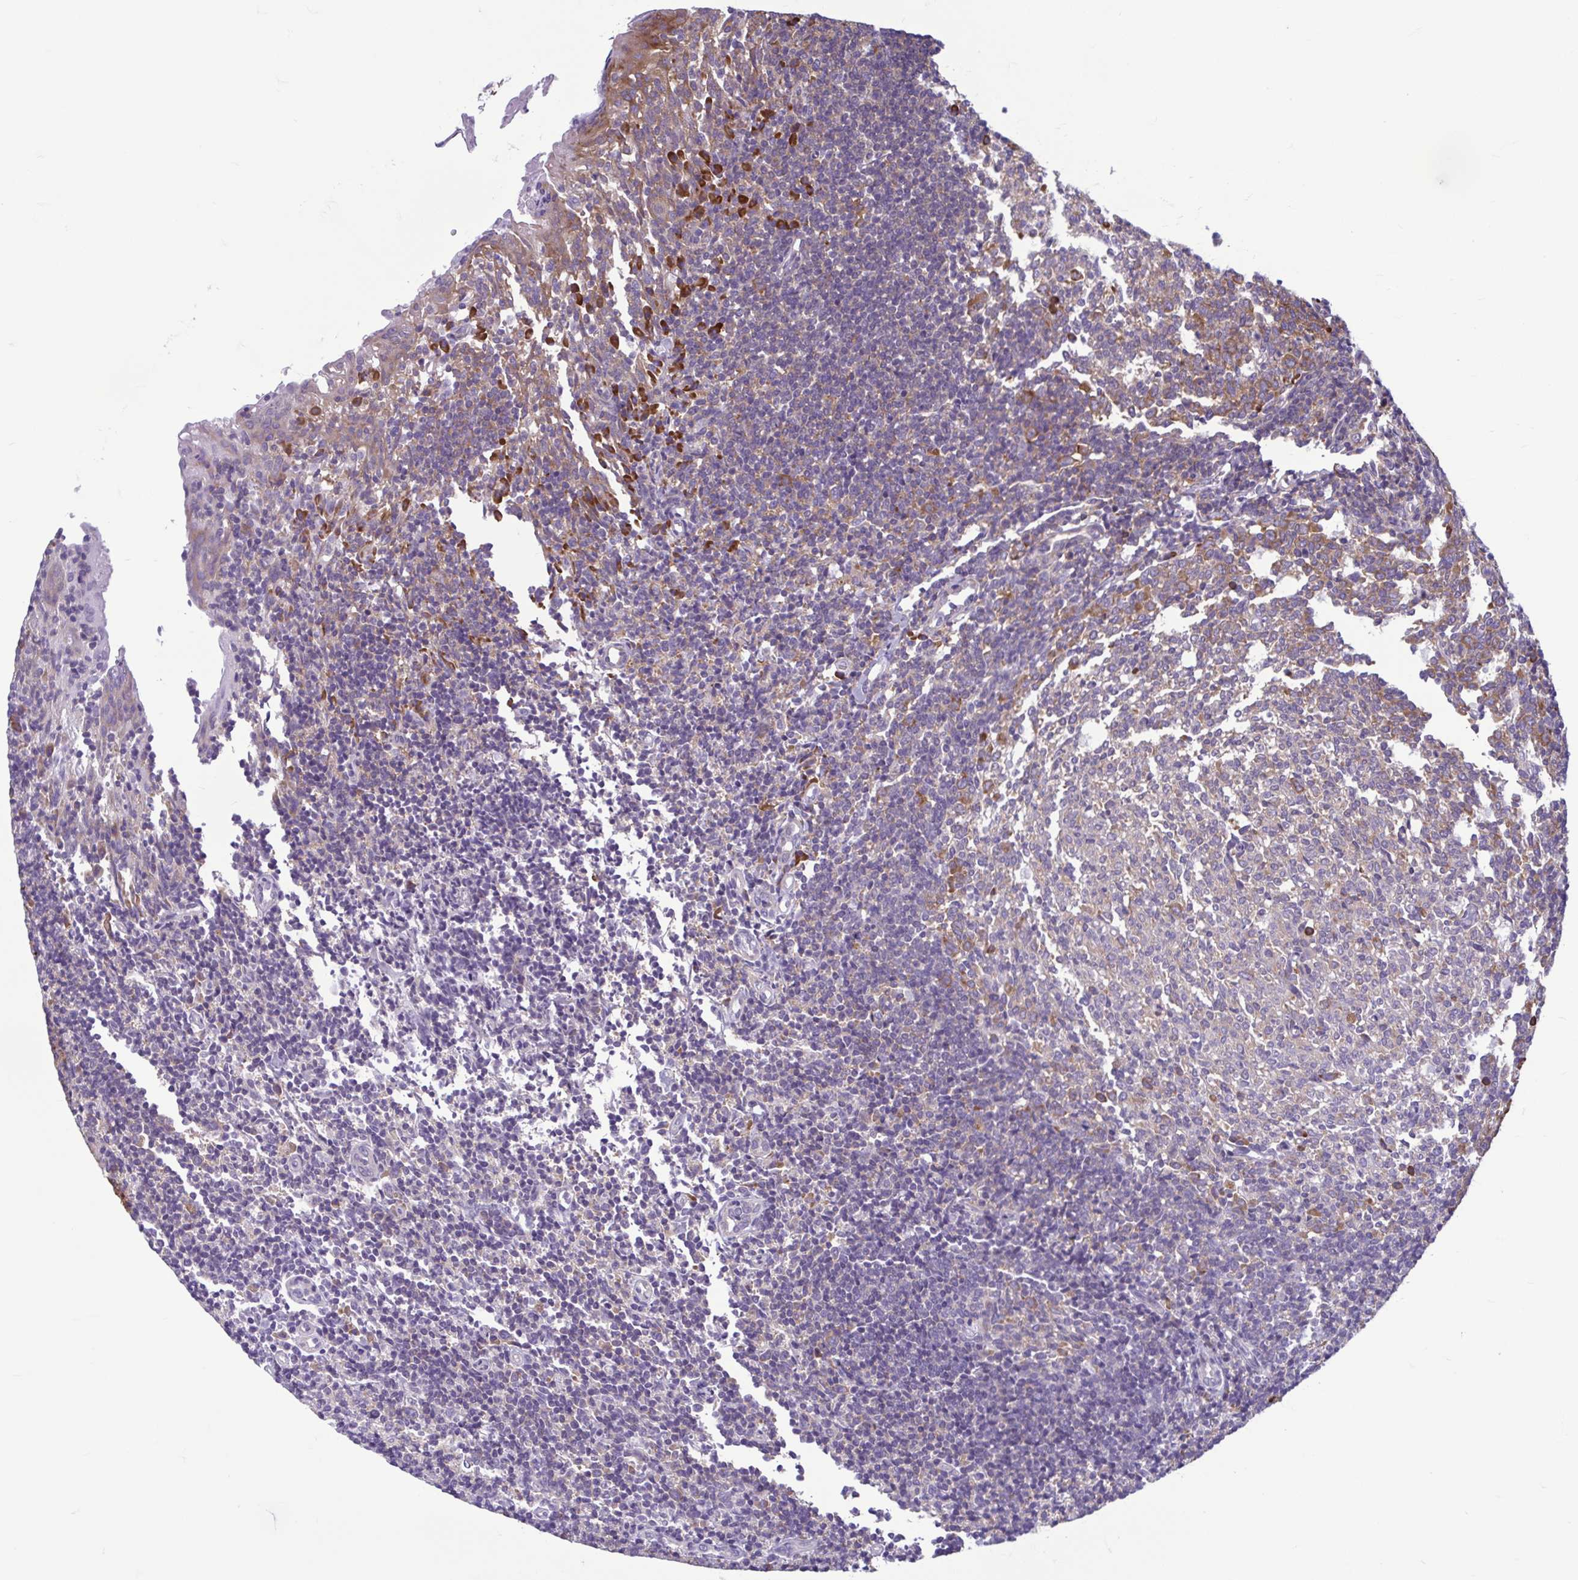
{"staining": {"intensity": "strong", "quantity": "<25%", "location": "cytoplasmic/membranous"}, "tissue": "tonsil", "cell_type": "Germinal center cells", "image_type": "normal", "snomed": [{"axis": "morphology", "description": "Normal tissue, NOS"}, {"axis": "topography", "description": "Tonsil"}], "caption": "The micrograph reveals a brown stain indicating the presence of a protein in the cytoplasmic/membranous of germinal center cells in tonsil.", "gene": "RPS16", "patient": {"sex": "female", "age": 10}}